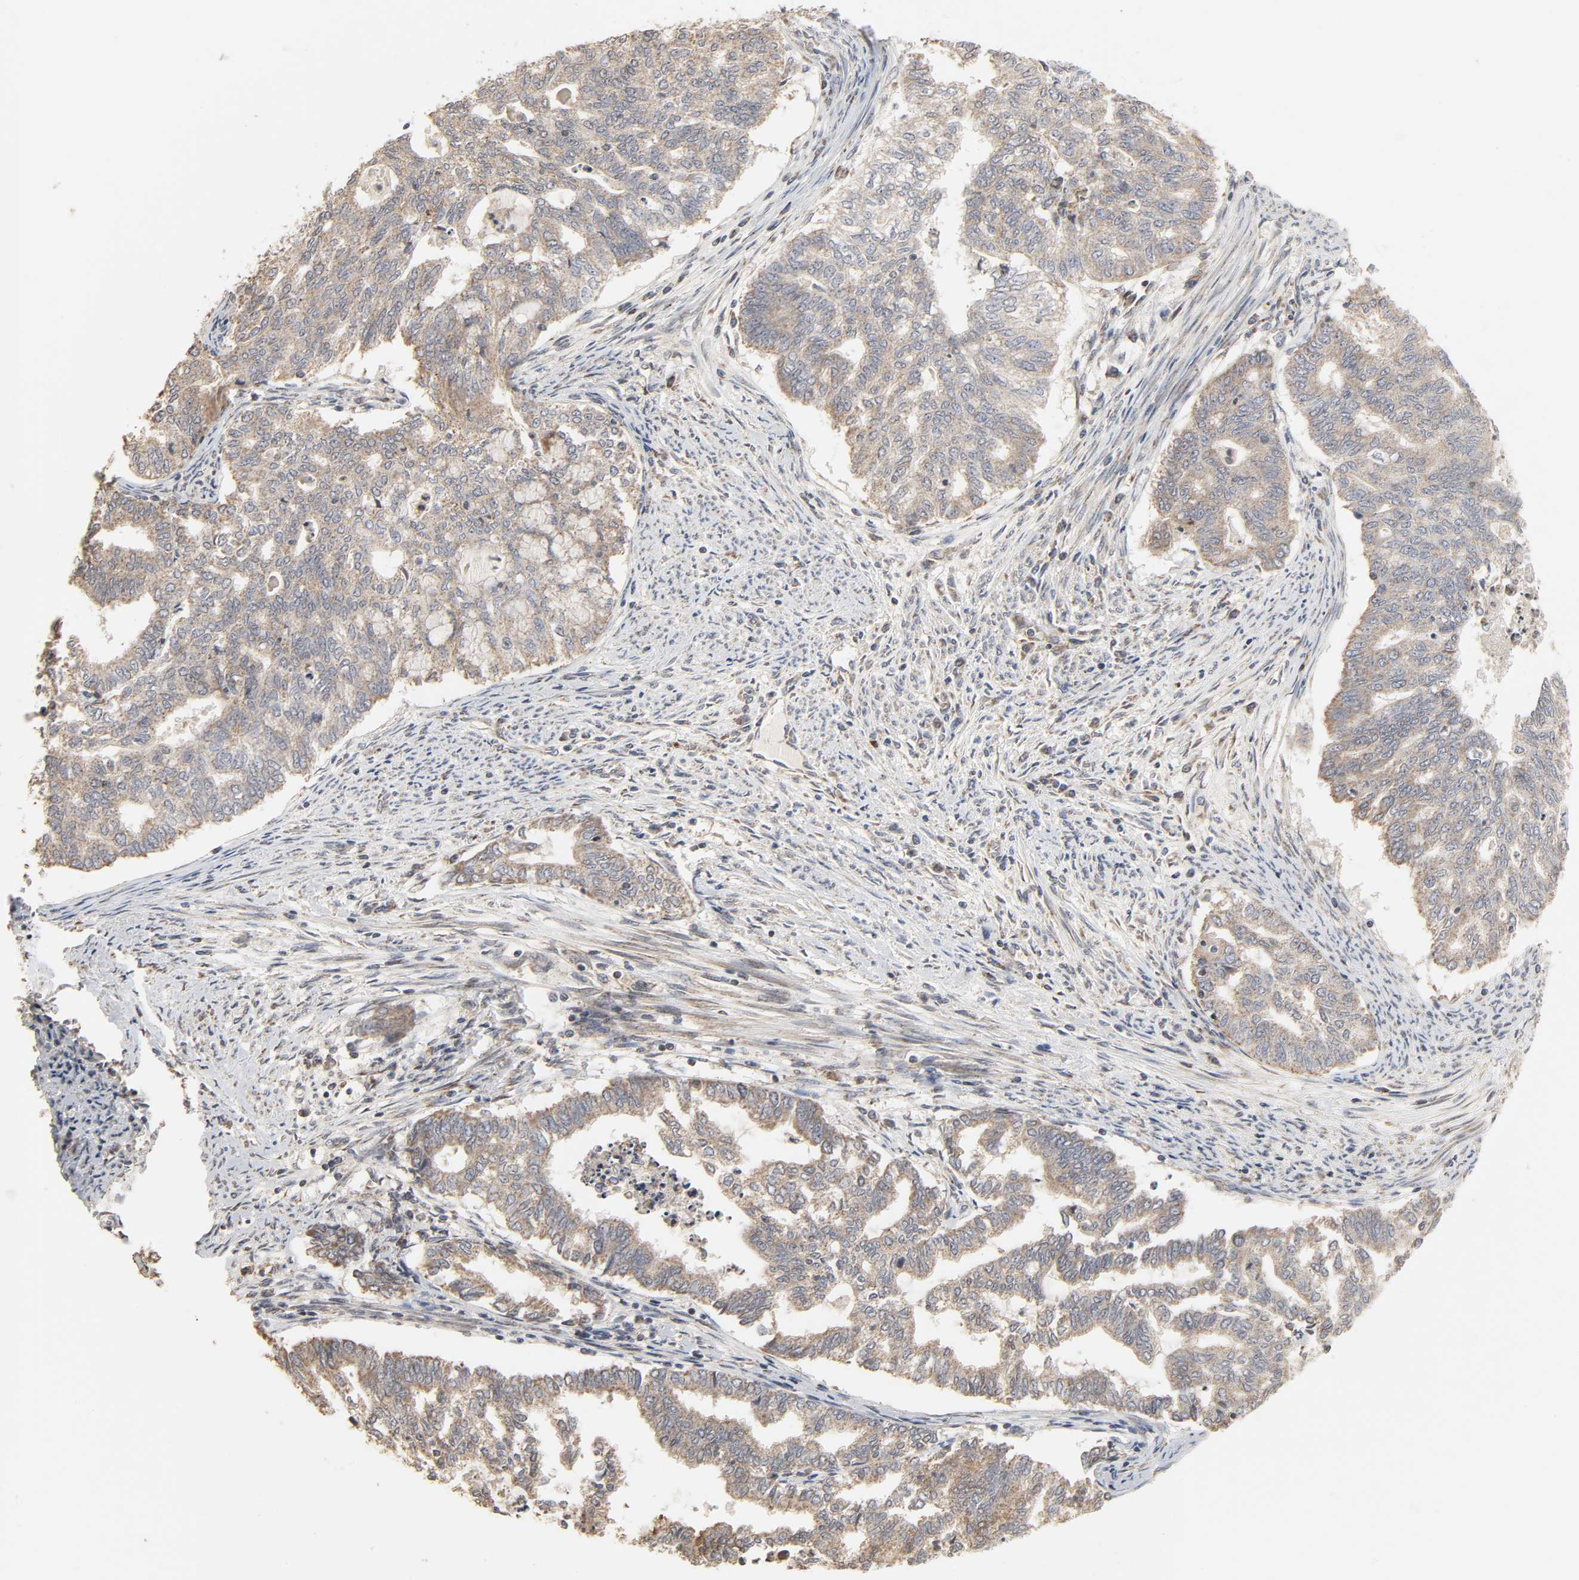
{"staining": {"intensity": "weak", "quantity": ">75%", "location": "cytoplasmic/membranous"}, "tissue": "endometrial cancer", "cell_type": "Tumor cells", "image_type": "cancer", "snomed": [{"axis": "morphology", "description": "Adenocarcinoma, NOS"}, {"axis": "topography", "description": "Endometrium"}], "caption": "This is a histology image of IHC staining of endometrial cancer, which shows weak positivity in the cytoplasmic/membranous of tumor cells.", "gene": "CLEC4E", "patient": {"sex": "female", "age": 79}}